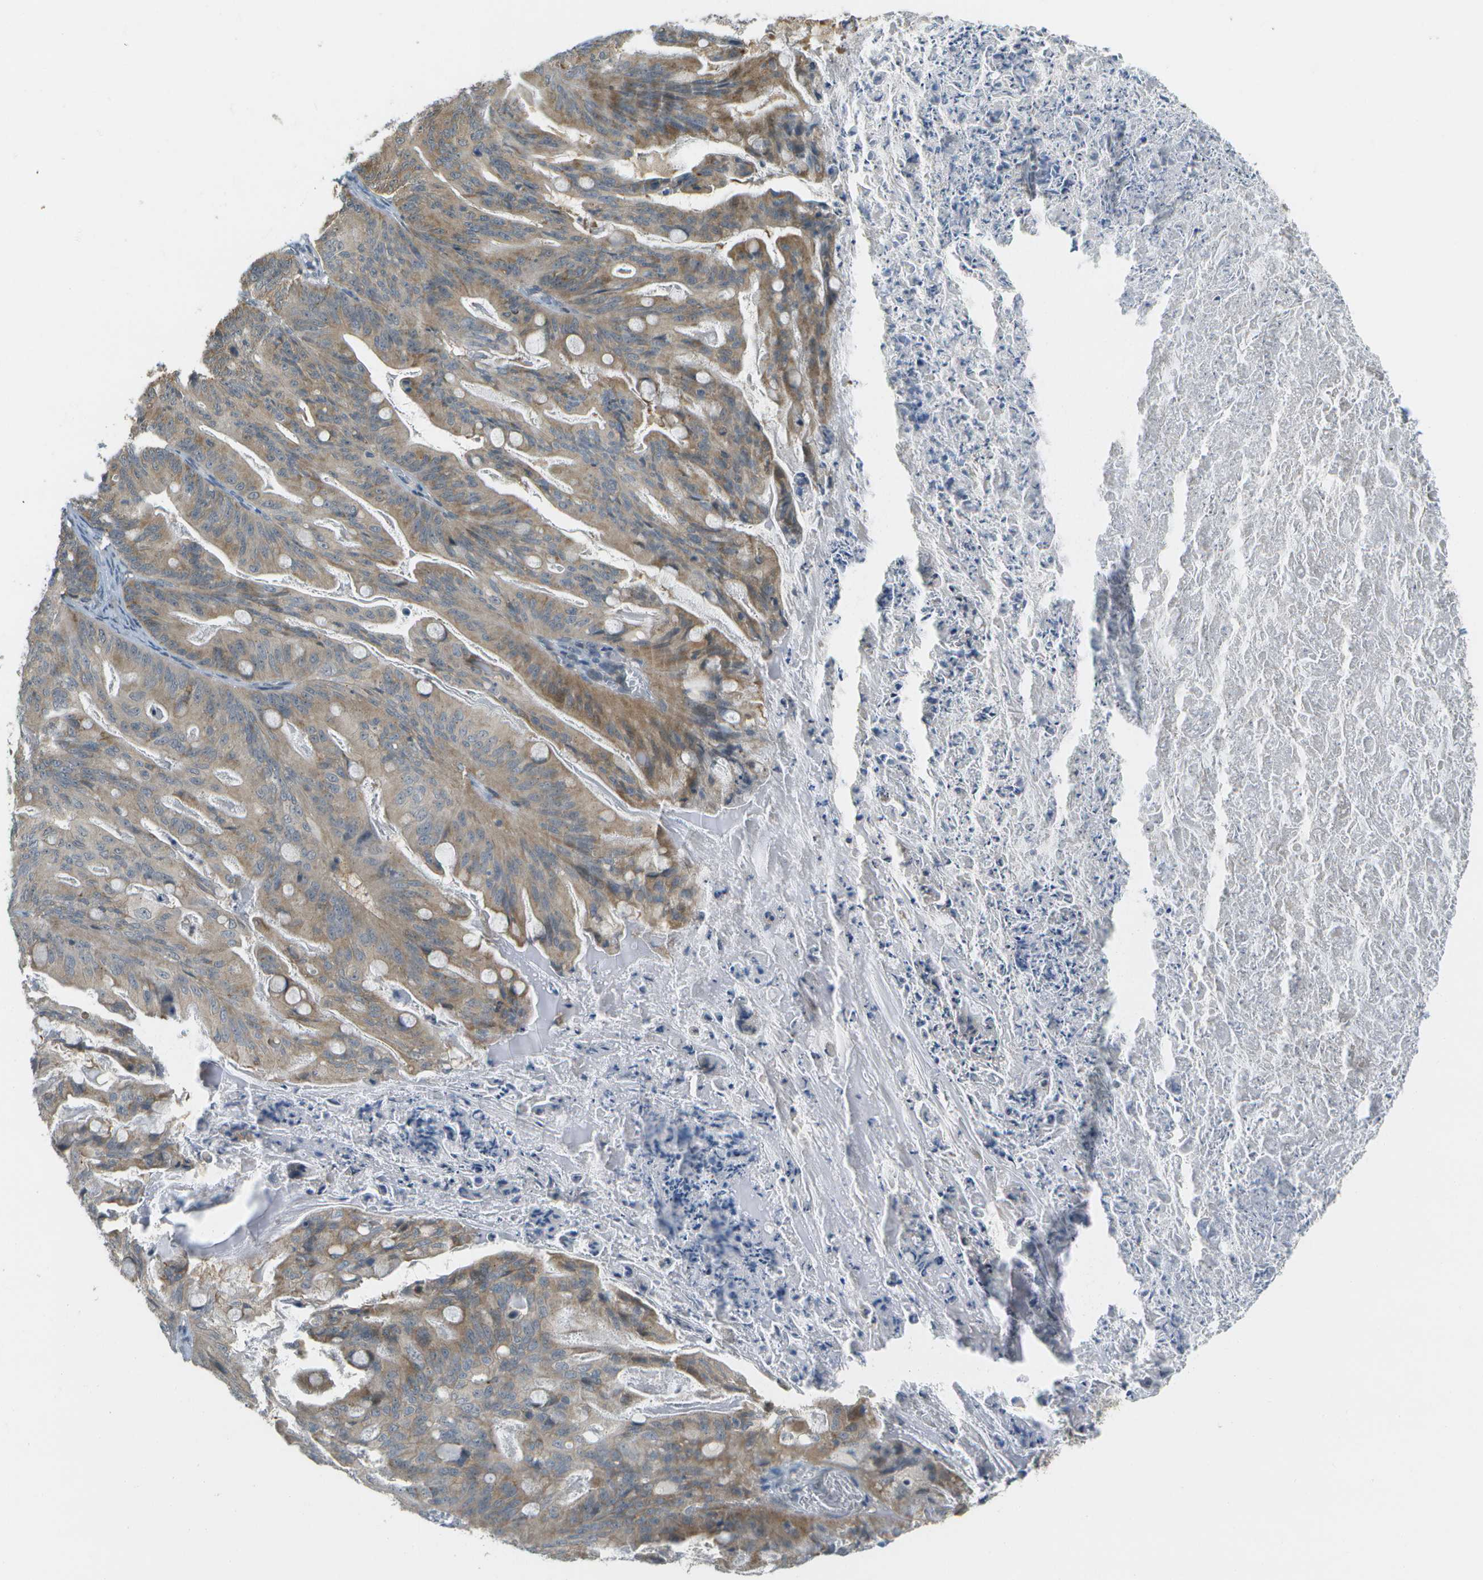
{"staining": {"intensity": "moderate", "quantity": ">75%", "location": "cytoplasmic/membranous"}, "tissue": "ovarian cancer", "cell_type": "Tumor cells", "image_type": "cancer", "snomed": [{"axis": "morphology", "description": "Cystadenocarcinoma, mucinous, NOS"}, {"axis": "topography", "description": "Ovary"}], "caption": "Human mucinous cystadenocarcinoma (ovarian) stained with a brown dye shows moderate cytoplasmic/membranous positive expression in approximately >75% of tumor cells.", "gene": "WNK2", "patient": {"sex": "female", "age": 37}}